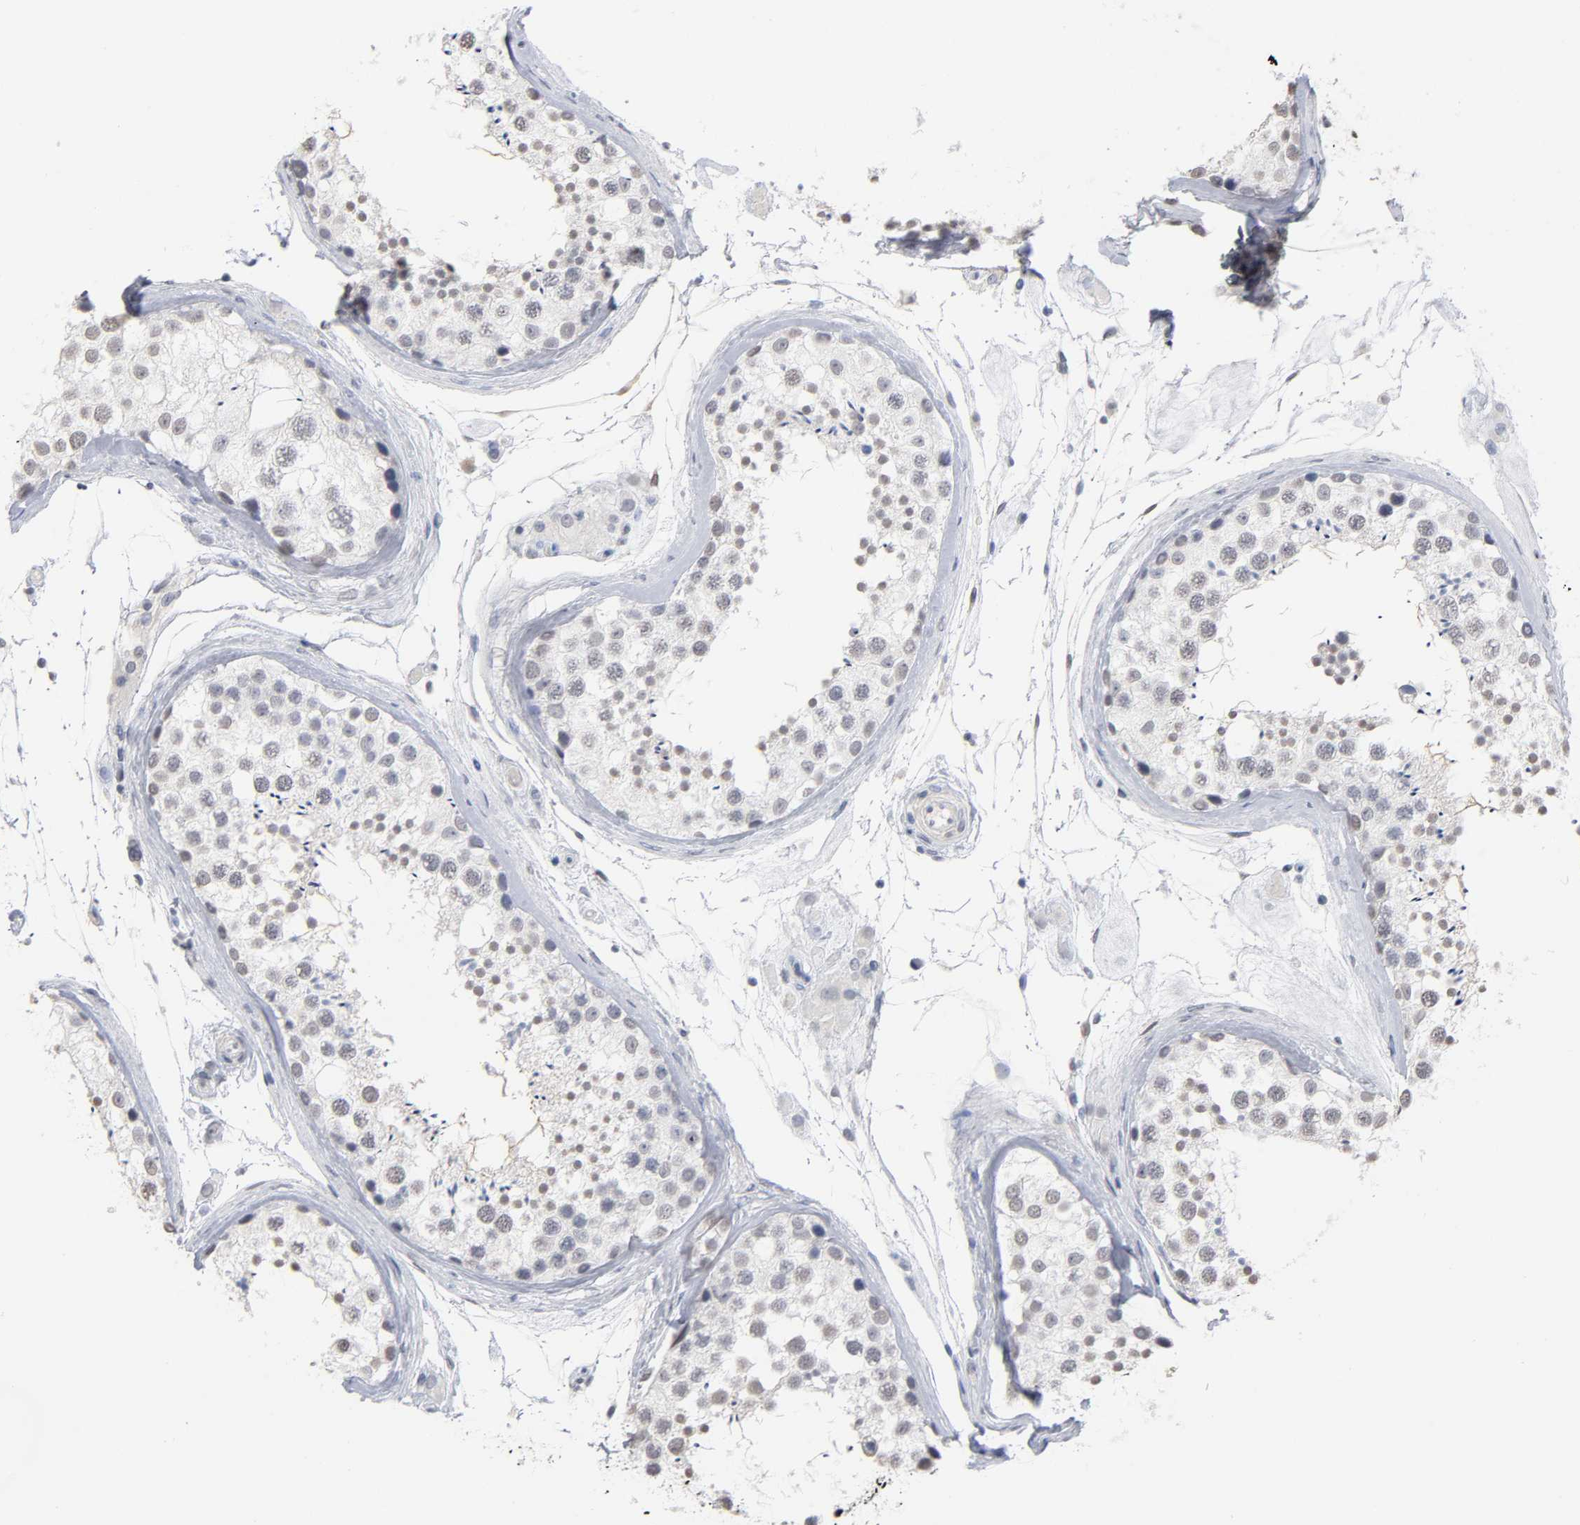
{"staining": {"intensity": "weak", "quantity": "25%-75%", "location": "nuclear"}, "tissue": "testis", "cell_type": "Cells in seminiferous ducts", "image_type": "normal", "snomed": [{"axis": "morphology", "description": "Normal tissue, NOS"}, {"axis": "topography", "description": "Testis"}], "caption": "This micrograph reveals IHC staining of unremarkable human testis, with low weak nuclear positivity in approximately 25%-75% of cells in seminiferous ducts.", "gene": "CRABP2", "patient": {"sex": "male", "age": 46}}